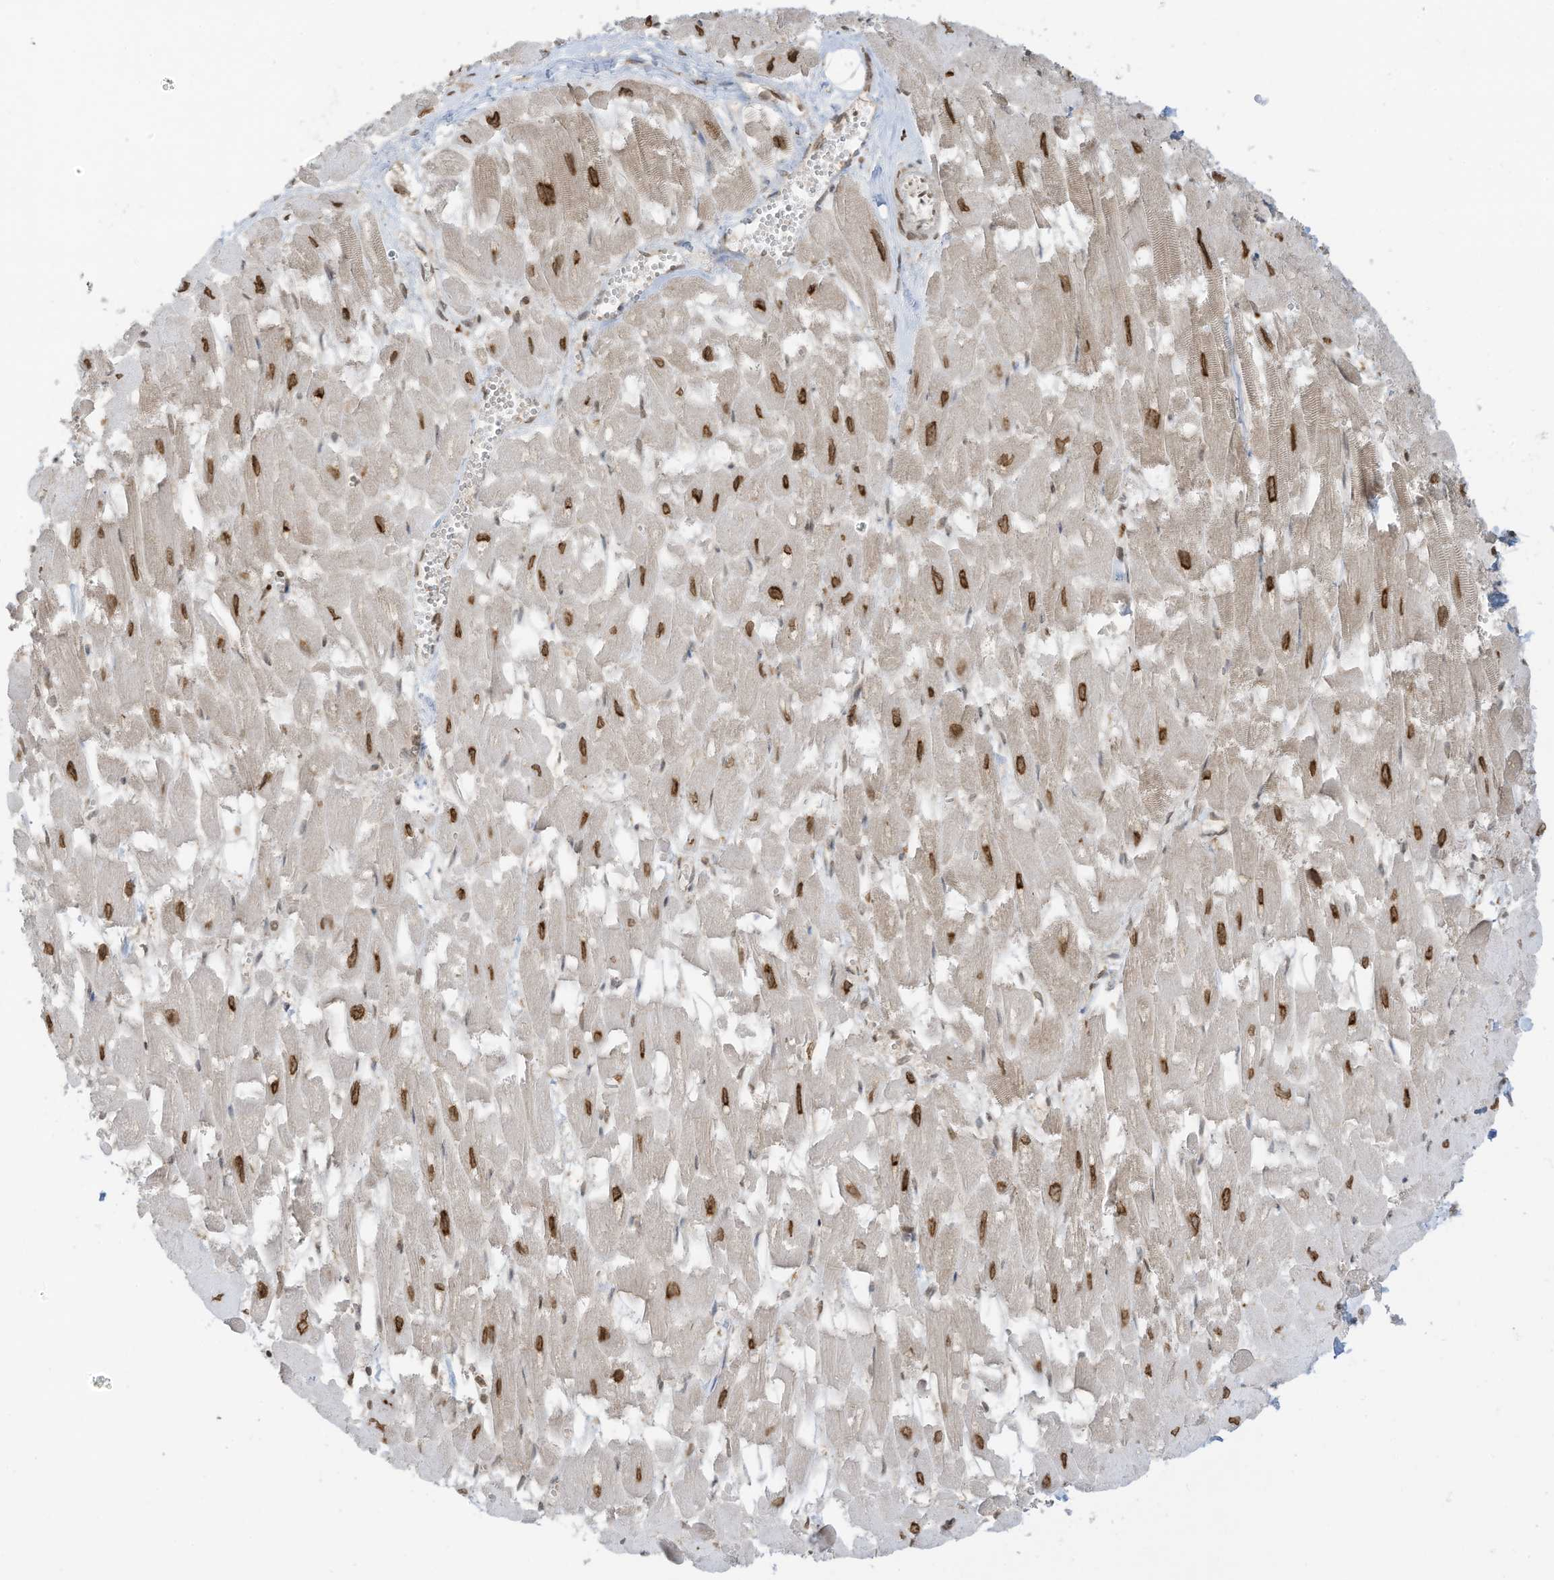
{"staining": {"intensity": "moderate", "quantity": ">75%", "location": "nuclear"}, "tissue": "heart muscle", "cell_type": "Cardiomyocytes", "image_type": "normal", "snomed": [{"axis": "morphology", "description": "Normal tissue, NOS"}, {"axis": "topography", "description": "Heart"}], "caption": "Approximately >75% of cardiomyocytes in benign heart muscle exhibit moderate nuclear protein expression as visualized by brown immunohistochemical staining.", "gene": "KPNB1", "patient": {"sex": "male", "age": 54}}